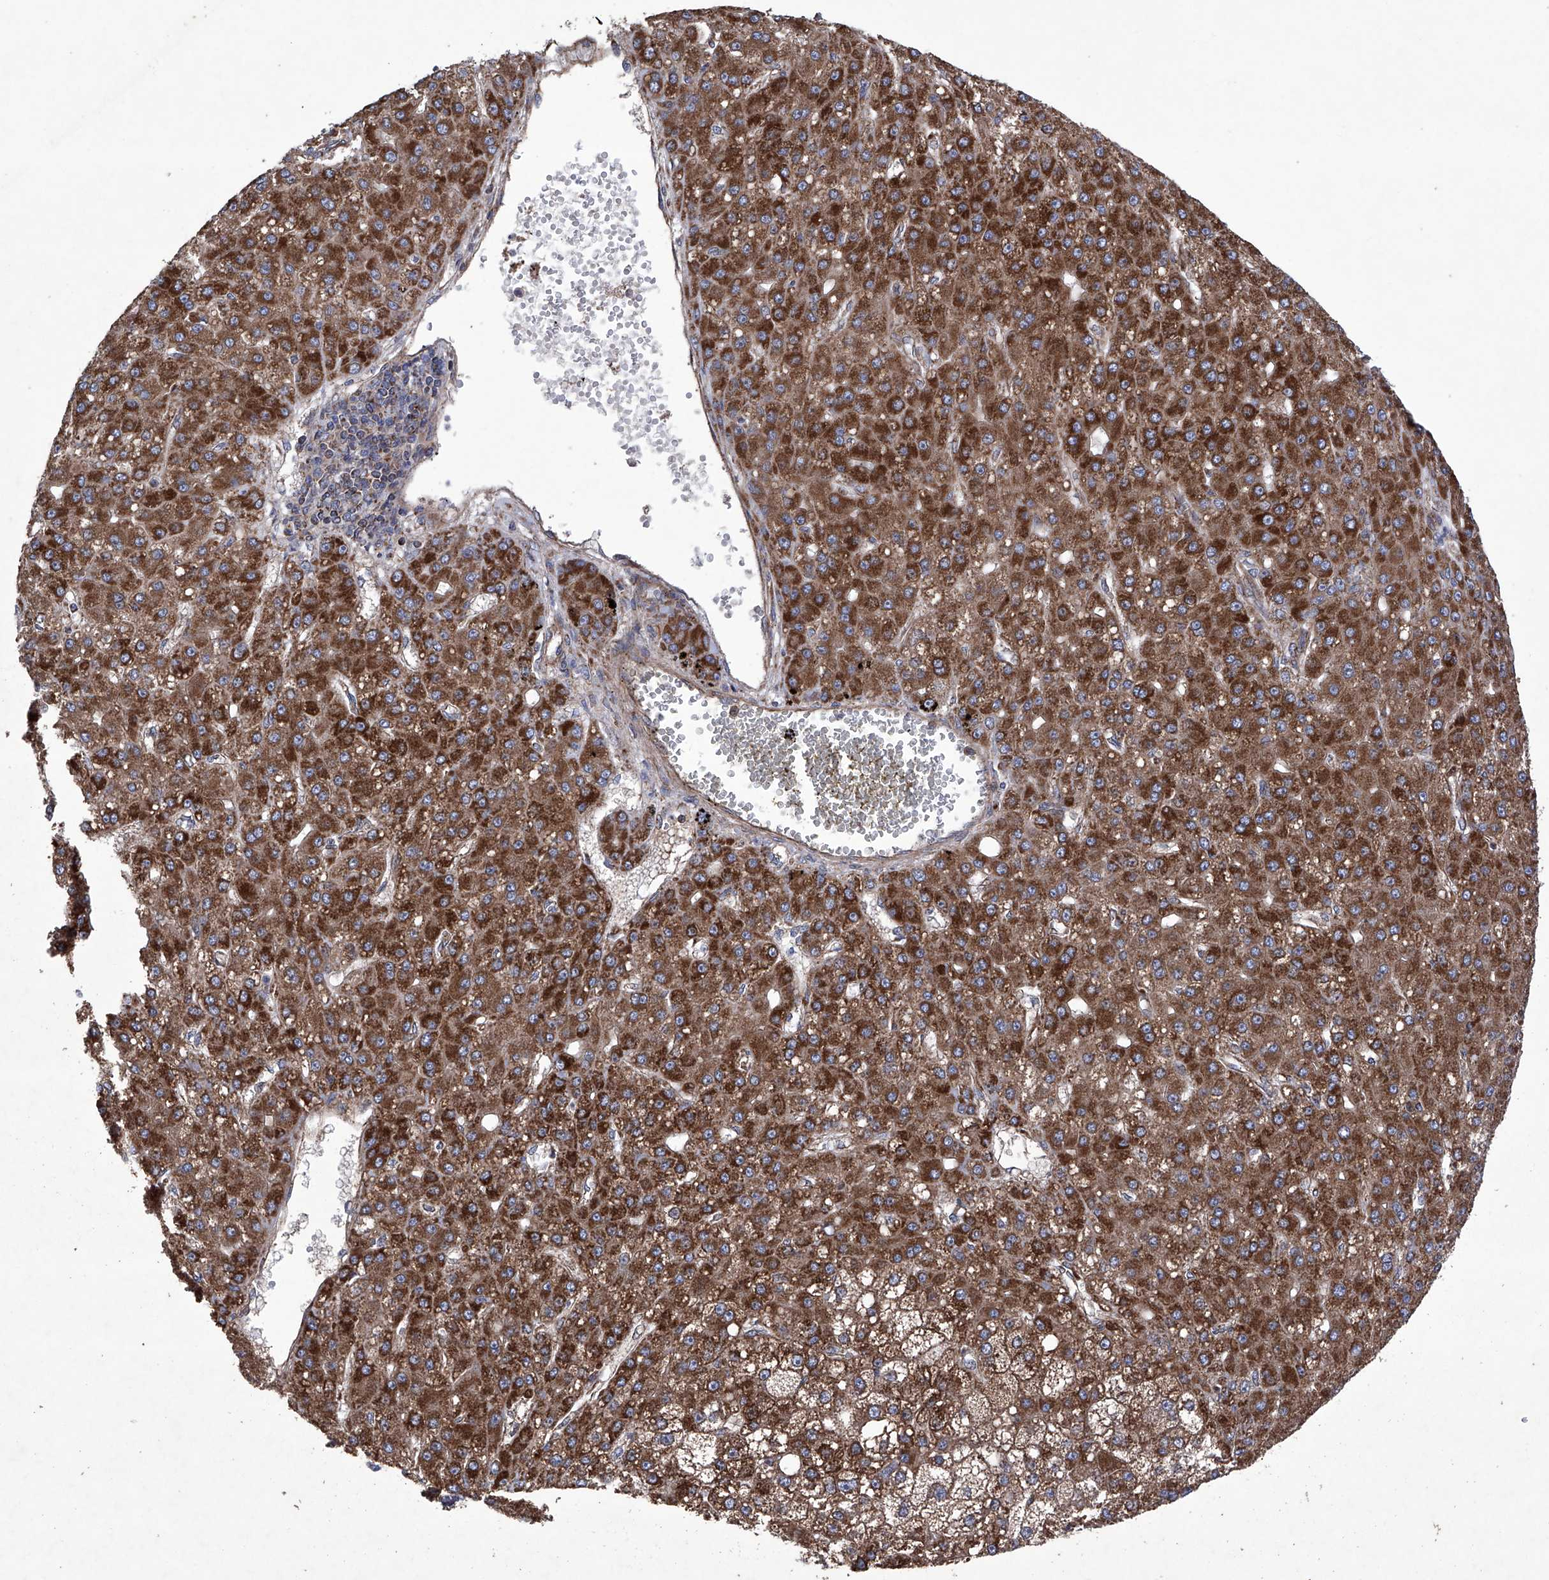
{"staining": {"intensity": "strong", "quantity": ">75%", "location": "cytoplasmic/membranous"}, "tissue": "liver cancer", "cell_type": "Tumor cells", "image_type": "cancer", "snomed": [{"axis": "morphology", "description": "Carcinoma, Hepatocellular, NOS"}, {"axis": "topography", "description": "Liver"}], "caption": "Immunohistochemistry (DAB (3,3'-diaminobenzidine)) staining of liver cancer exhibits strong cytoplasmic/membranous protein expression in approximately >75% of tumor cells.", "gene": "EFCAB2", "patient": {"sex": "male", "age": 67}}